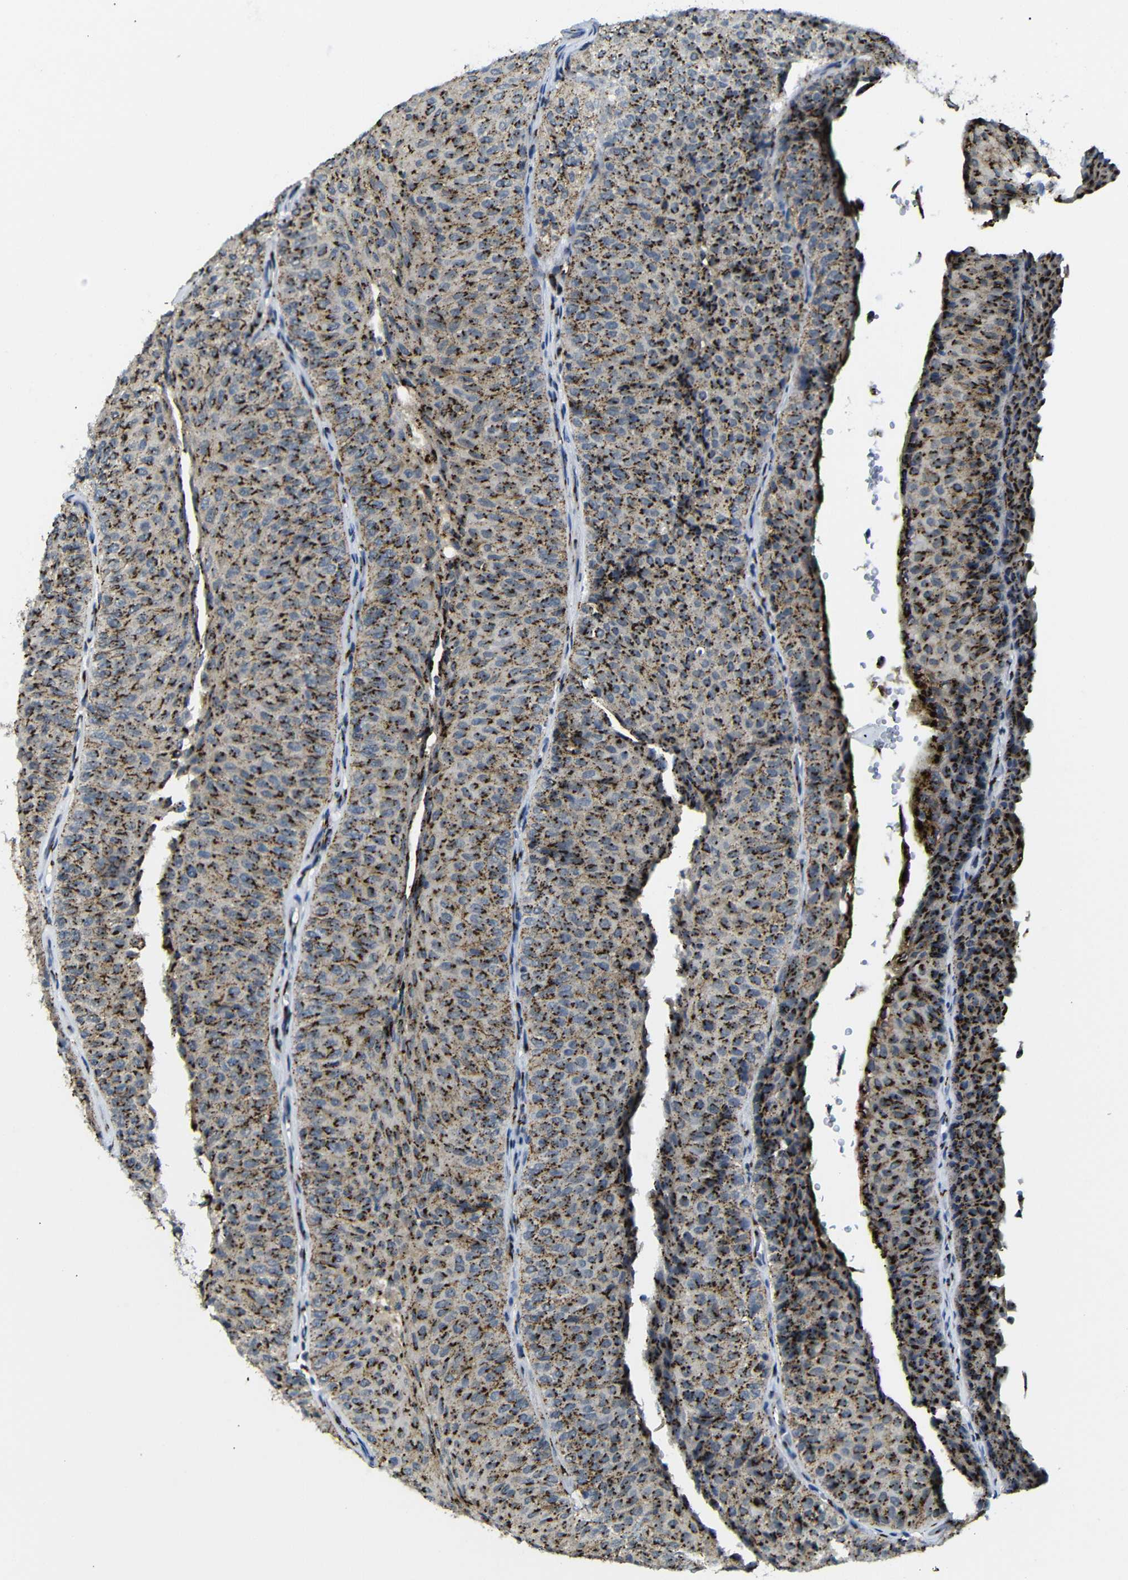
{"staining": {"intensity": "strong", "quantity": ">75%", "location": "cytoplasmic/membranous"}, "tissue": "urothelial cancer", "cell_type": "Tumor cells", "image_type": "cancer", "snomed": [{"axis": "morphology", "description": "Urothelial carcinoma, Low grade"}, {"axis": "topography", "description": "Urinary bladder"}], "caption": "Protein staining reveals strong cytoplasmic/membranous expression in approximately >75% of tumor cells in low-grade urothelial carcinoma. Using DAB (brown) and hematoxylin (blue) stains, captured at high magnification using brightfield microscopy.", "gene": "TGOLN2", "patient": {"sex": "male", "age": 78}}